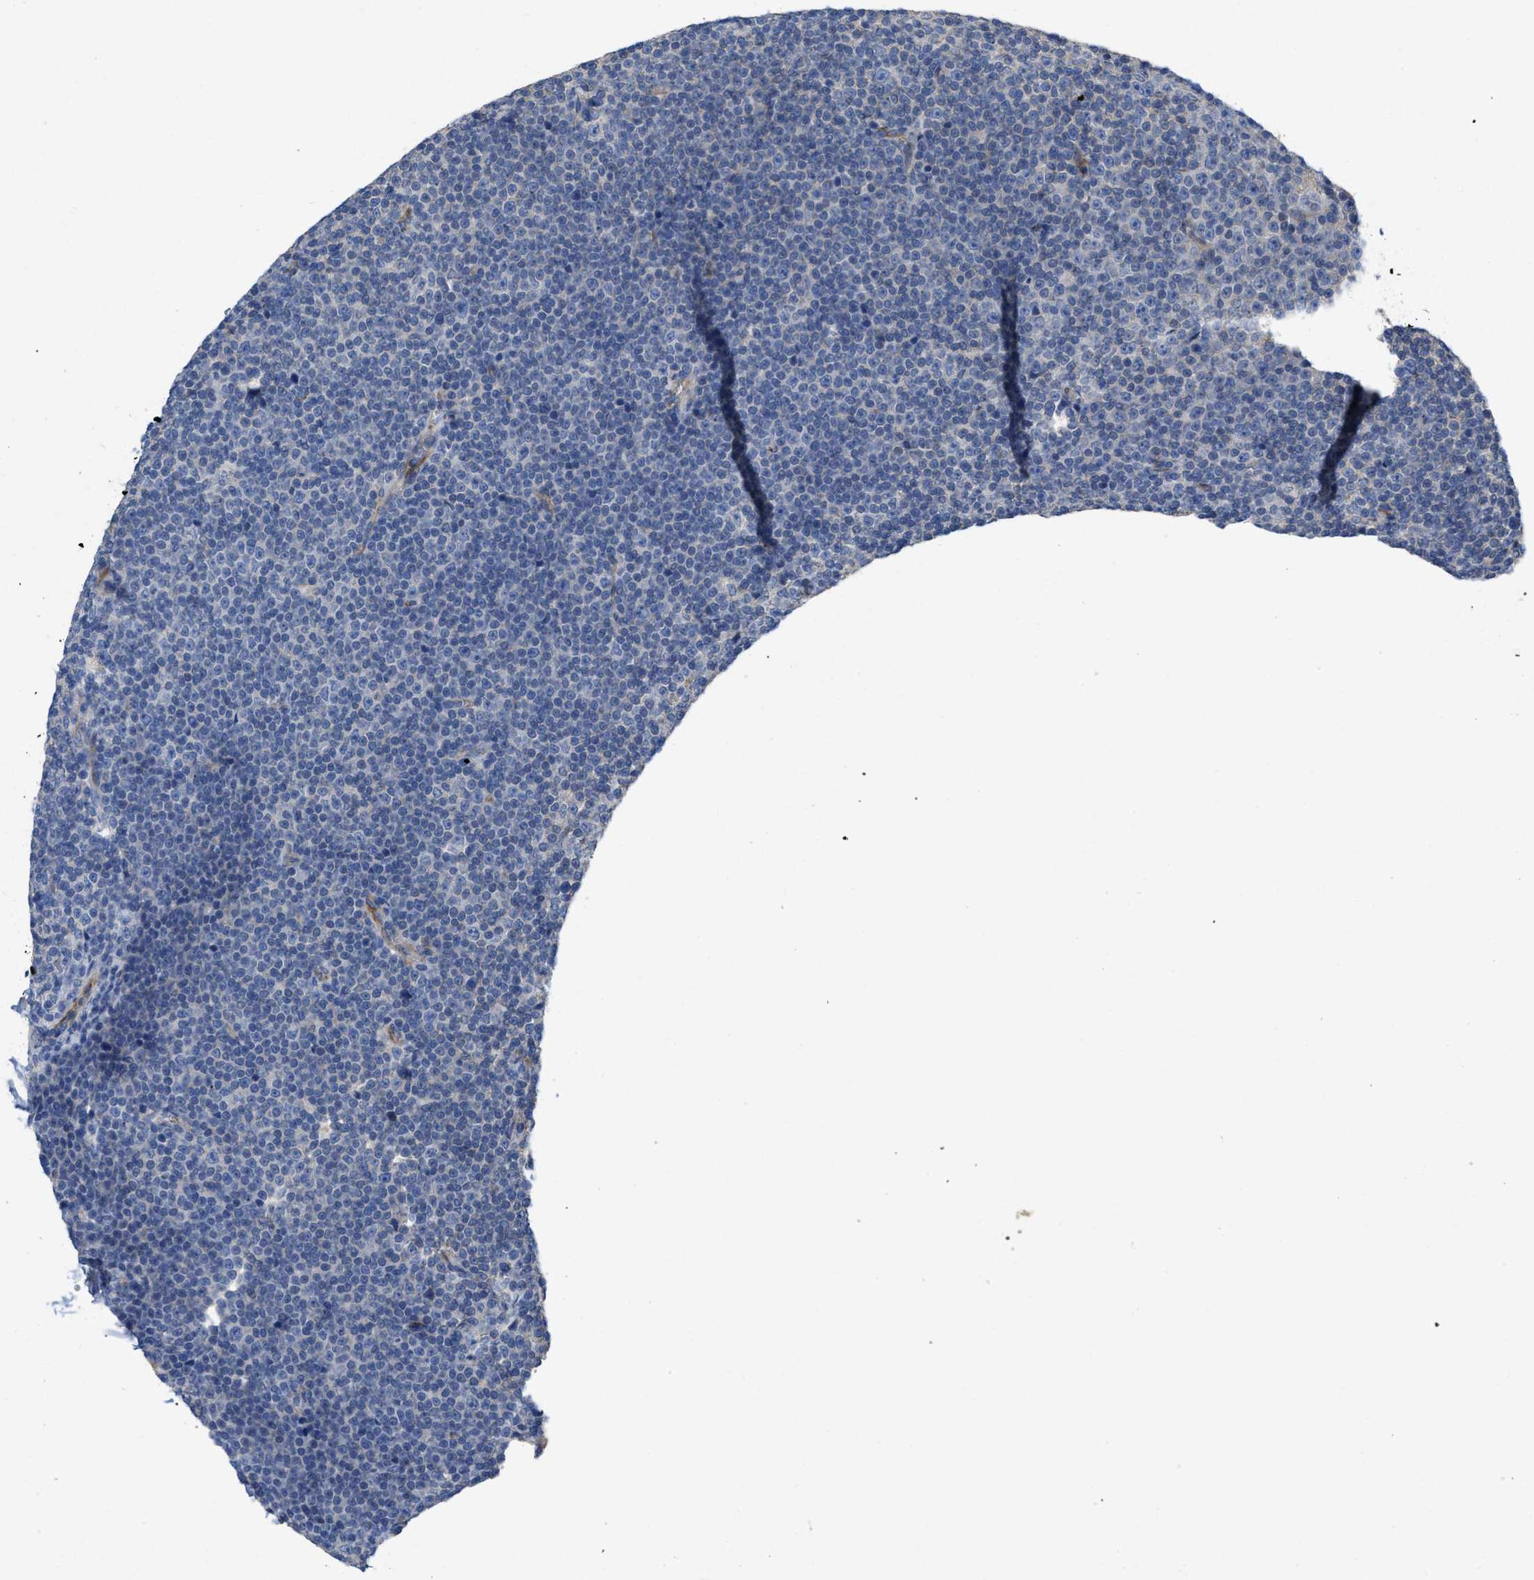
{"staining": {"intensity": "negative", "quantity": "none", "location": "none"}, "tissue": "lymphoma", "cell_type": "Tumor cells", "image_type": "cancer", "snomed": [{"axis": "morphology", "description": "Malignant lymphoma, non-Hodgkin's type, Low grade"}, {"axis": "topography", "description": "Lymph node"}], "caption": "A high-resolution image shows immunohistochemistry (IHC) staining of lymphoma, which shows no significant staining in tumor cells.", "gene": "TMEM131", "patient": {"sex": "female", "age": 67}}